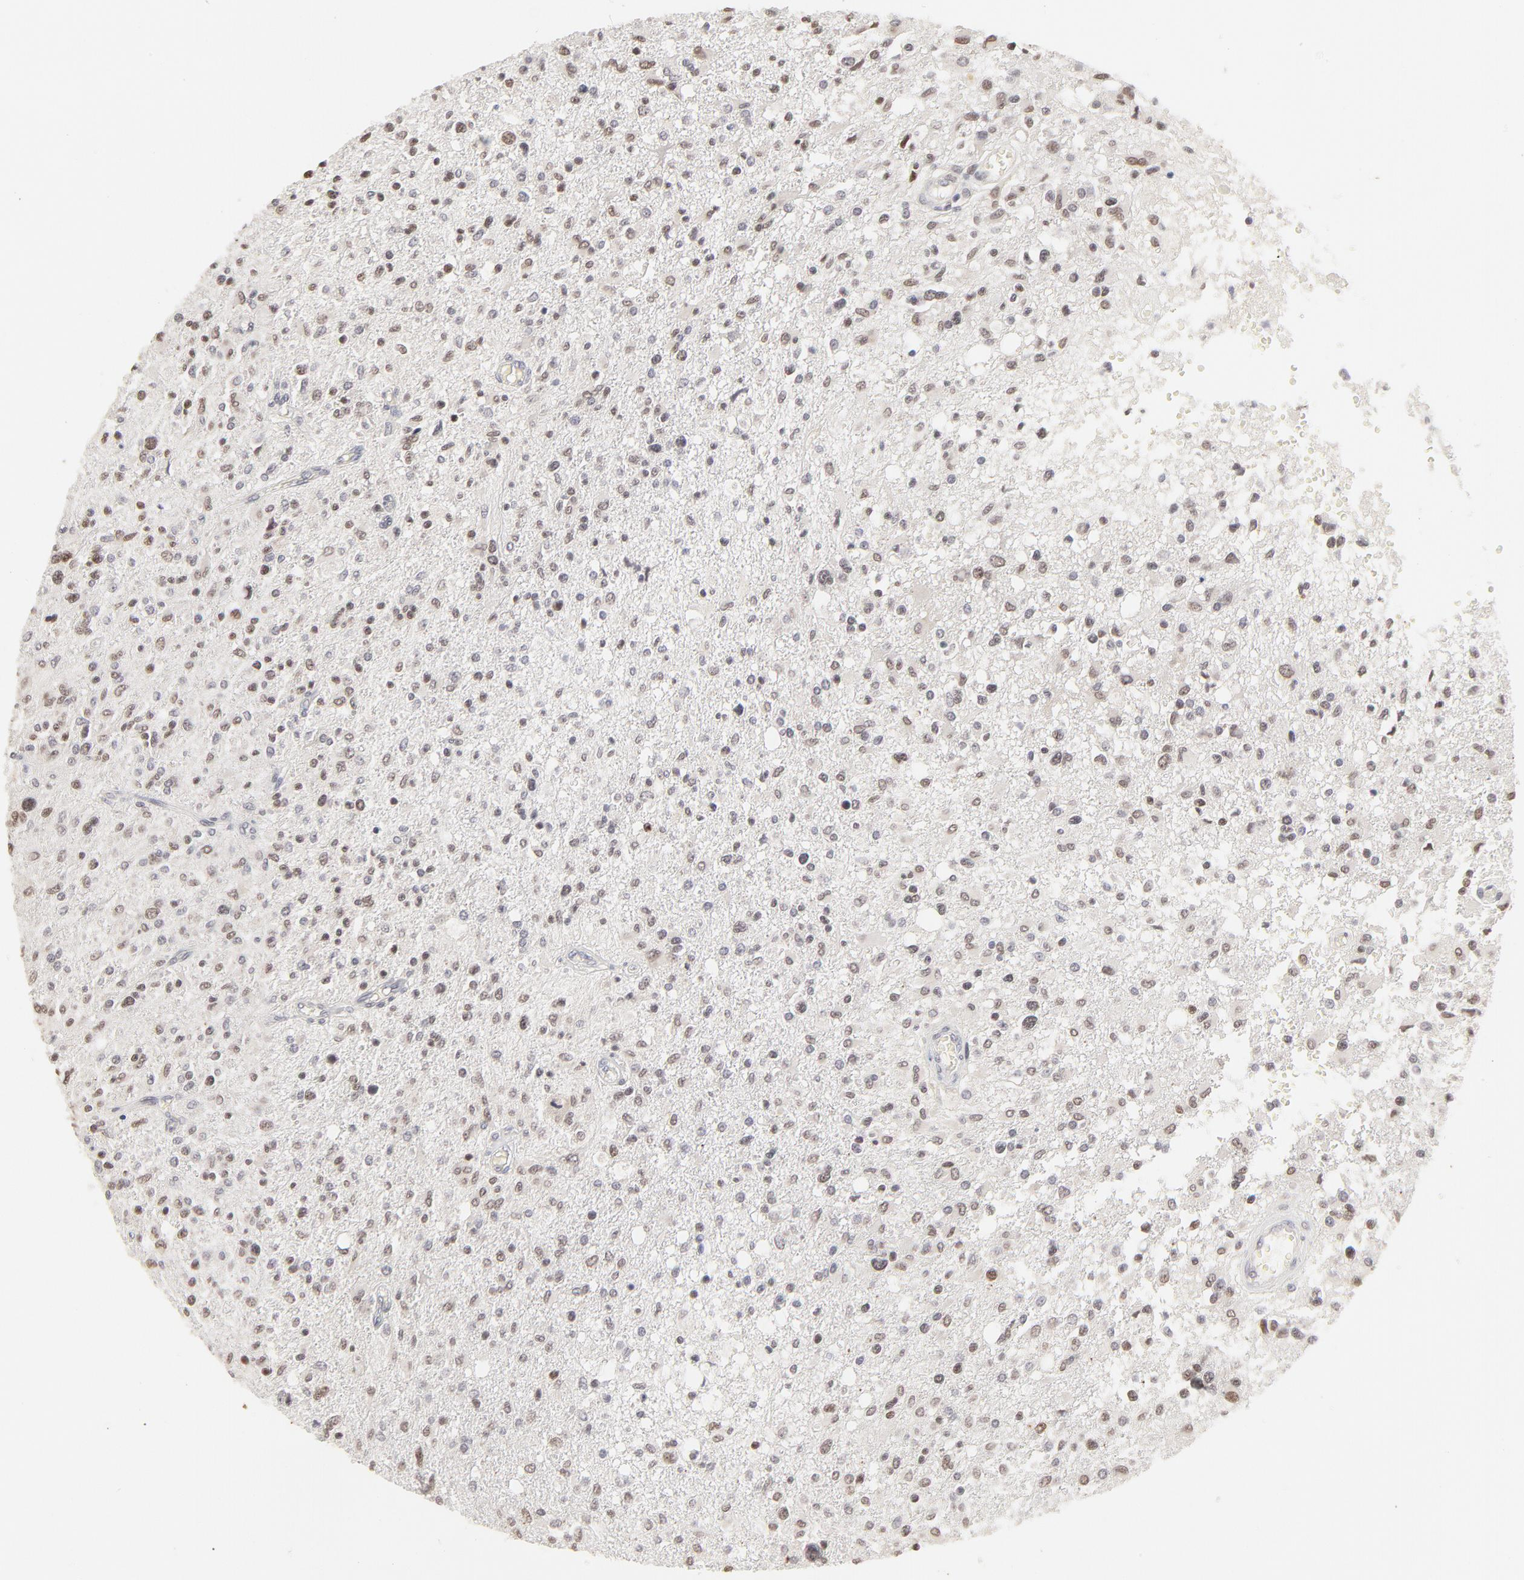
{"staining": {"intensity": "weak", "quantity": "<25%", "location": "nuclear"}, "tissue": "glioma", "cell_type": "Tumor cells", "image_type": "cancer", "snomed": [{"axis": "morphology", "description": "Glioma, malignant, High grade"}, {"axis": "topography", "description": "Cerebral cortex"}], "caption": "An immunohistochemistry micrograph of malignant high-grade glioma is shown. There is no staining in tumor cells of malignant high-grade glioma.", "gene": "PBX3", "patient": {"sex": "male", "age": 76}}